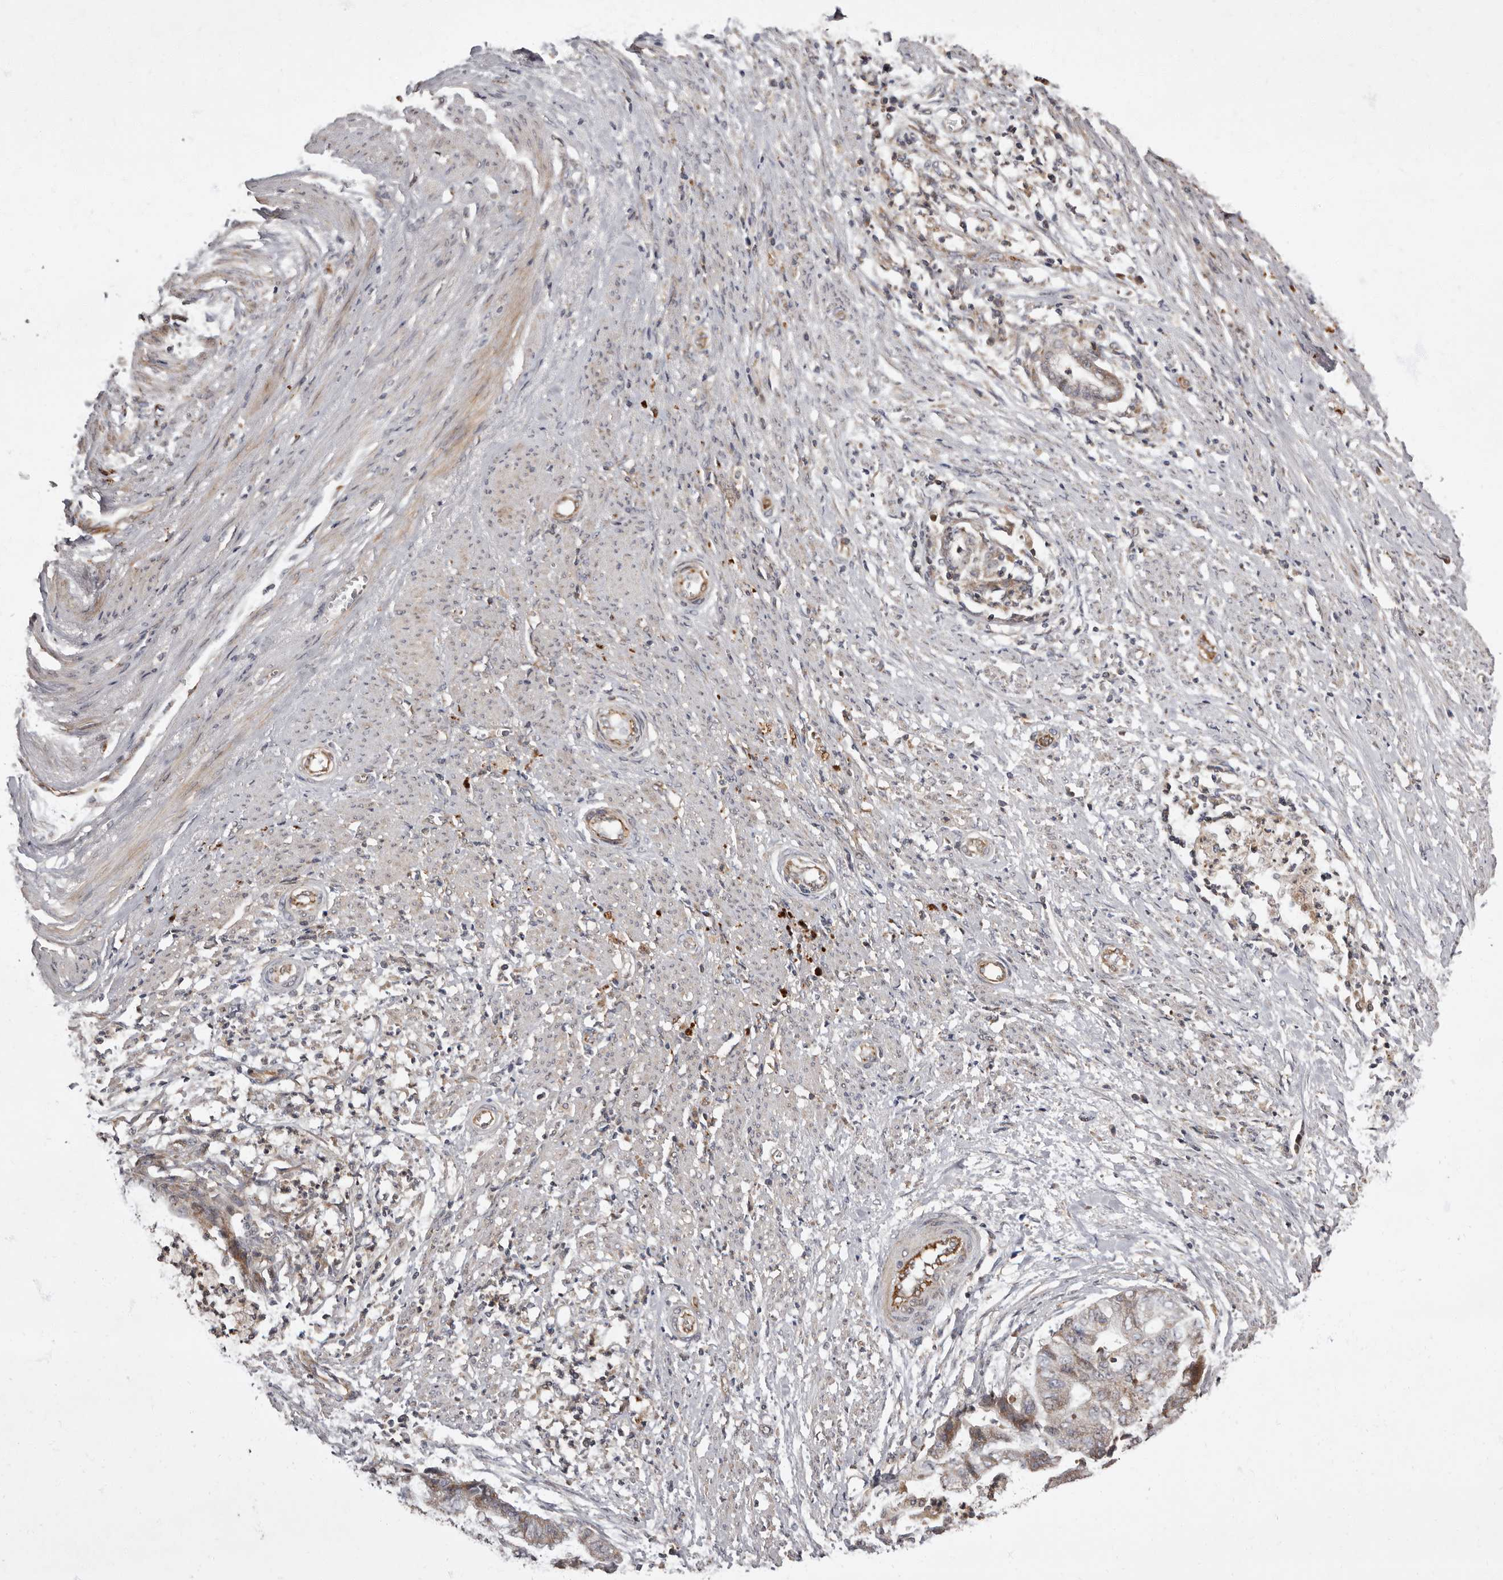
{"staining": {"intensity": "weak", "quantity": "25%-75%", "location": "cytoplasmic/membranous"}, "tissue": "endometrial cancer", "cell_type": "Tumor cells", "image_type": "cancer", "snomed": [{"axis": "morphology", "description": "Necrosis, NOS"}, {"axis": "morphology", "description": "Adenocarcinoma, NOS"}, {"axis": "topography", "description": "Endometrium"}], "caption": "A photomicrograph of endometrial adenocarcinoma stained for a protein exhibits weak cytoplasmic/membranous brown staining in tumor cells.", "gene": "ADCY2", "patient": {"sex": "female", "age": 79}}